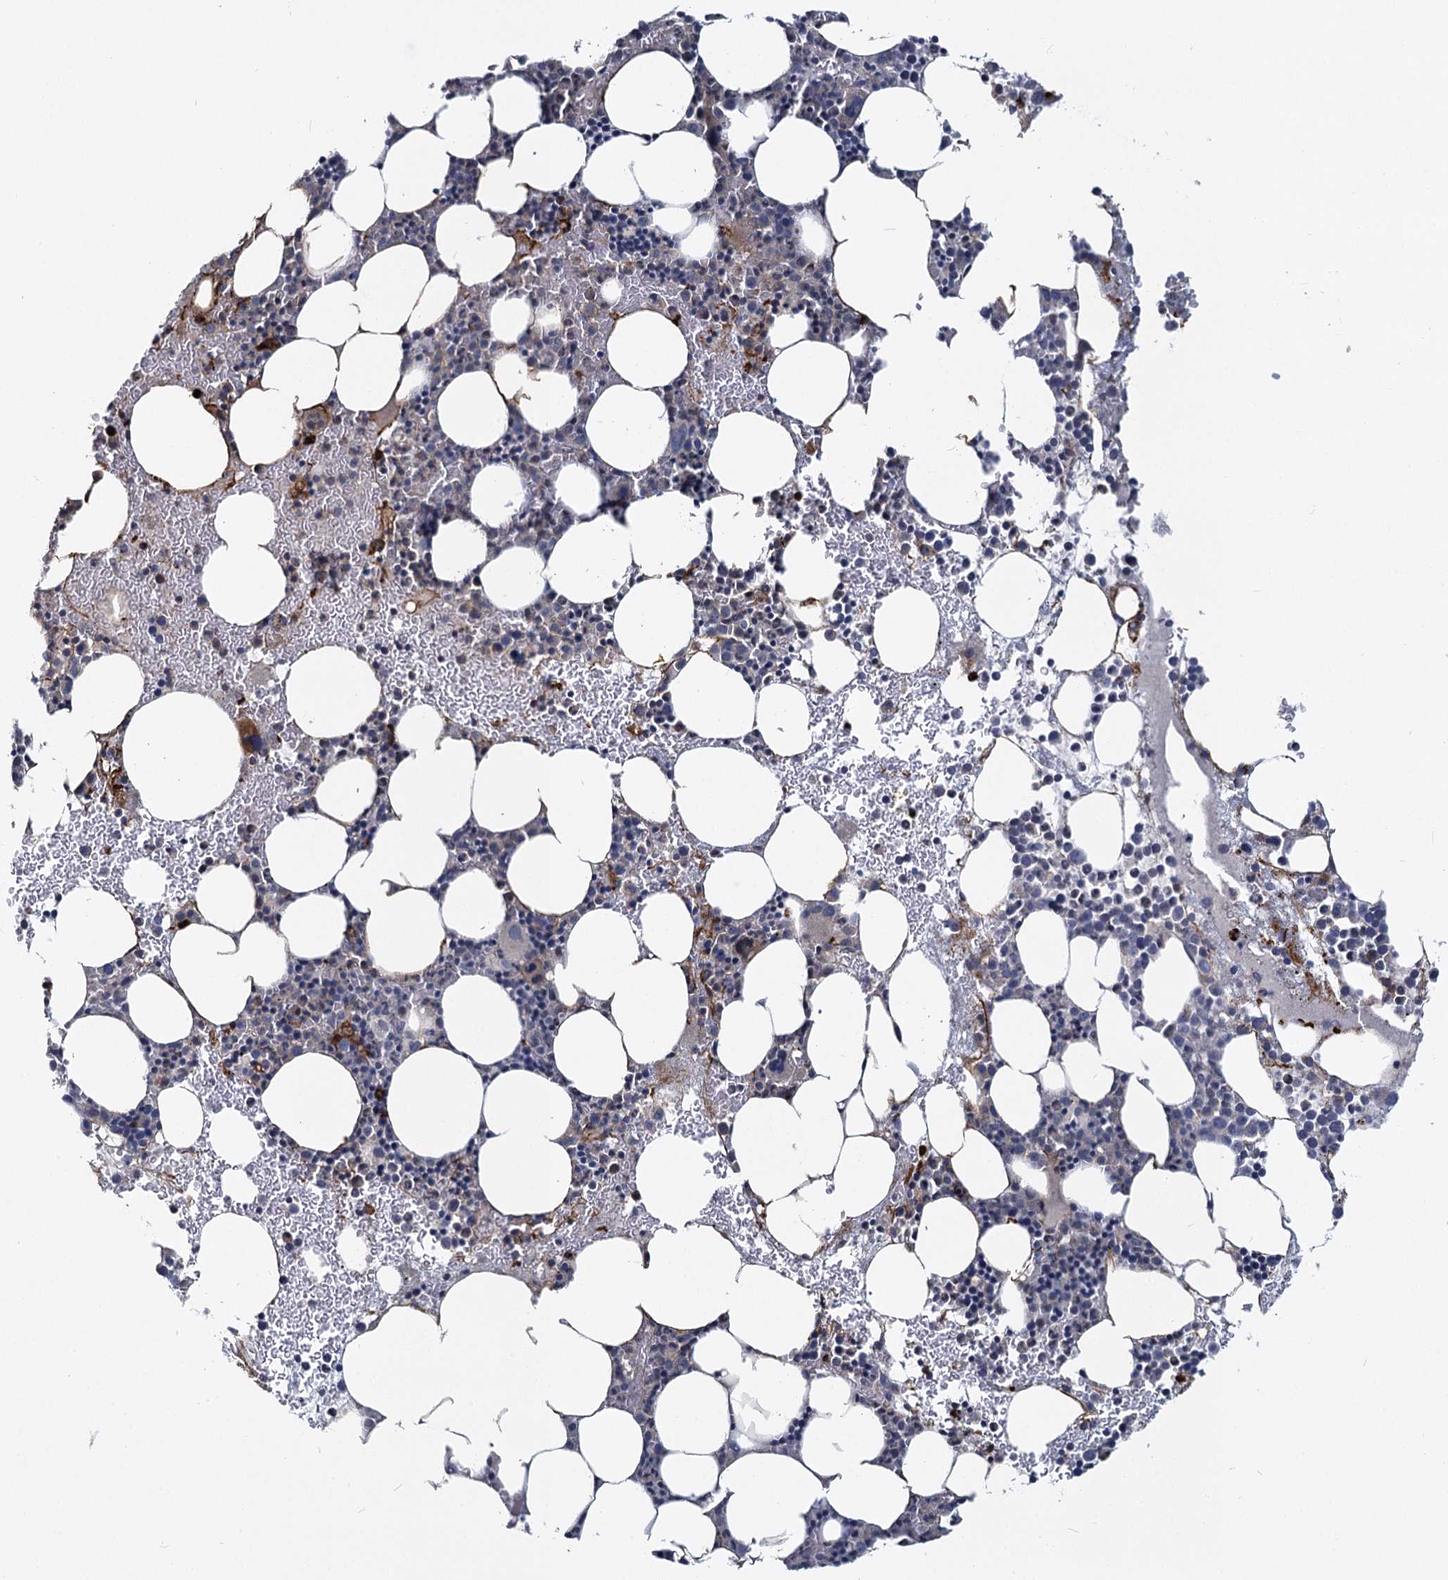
{"staining": {"intensity": "moderate", "quantity": "<25%", "location": "cytoplasmic/membranous"}, "tissue": "bone marrow", "cell_type": "Hematopoietic cells", "image_type": "normal", "snomed": [{"axis": "morphology", "description": "Normal tissue, NOS"}, {"axis": "topography", "description": "Bone marrow"}], "caption": "Moderate cytoplasmic/membranous positivity for a protein is identified in about <25% of hematopoietic cells of unremarkable bone marrow using immunohistochemistry (IHC).", "gene": "DCUN1D2", "patient": {"sex": "female", "age": 76}}